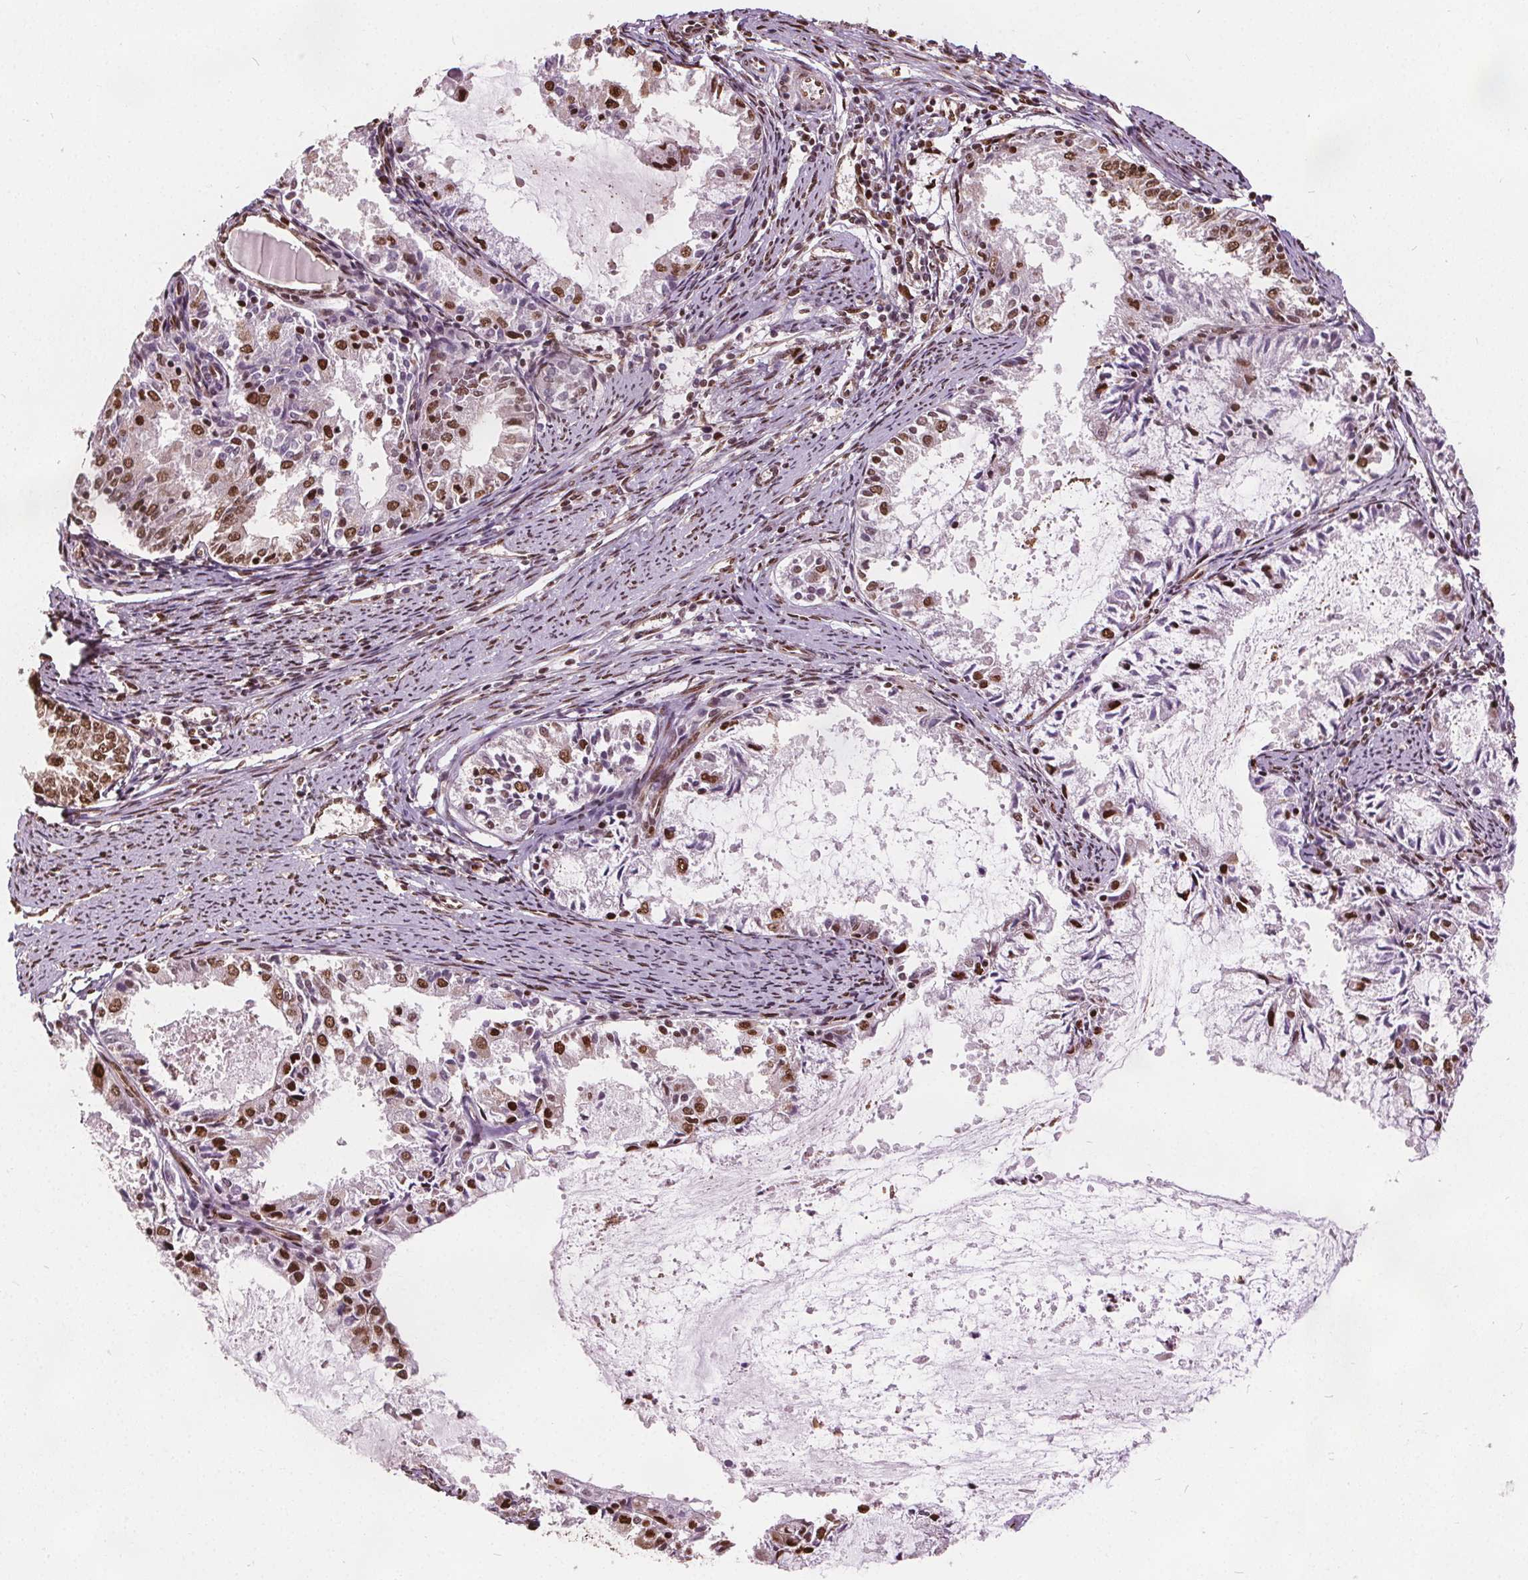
{"staining": {"intensity": "moderate", "quantity": ">75%", "location": "nuclear"}, "tissue": "endometrial cancer", "cell_type": "Tumor cells", "image_type": "cancer", "snomed": [{"axis": "morphology", "description": "Adenocarcinoma, NOS"}, {"axis": "topography", "description": "Endometrium"}], "caption": "A brown stain shows moderate nuclear positivity of a protein in human endometrial cancer tumor cells.", "gene": "ISLR2", "patient": {"sex": "female", "age": 57}}